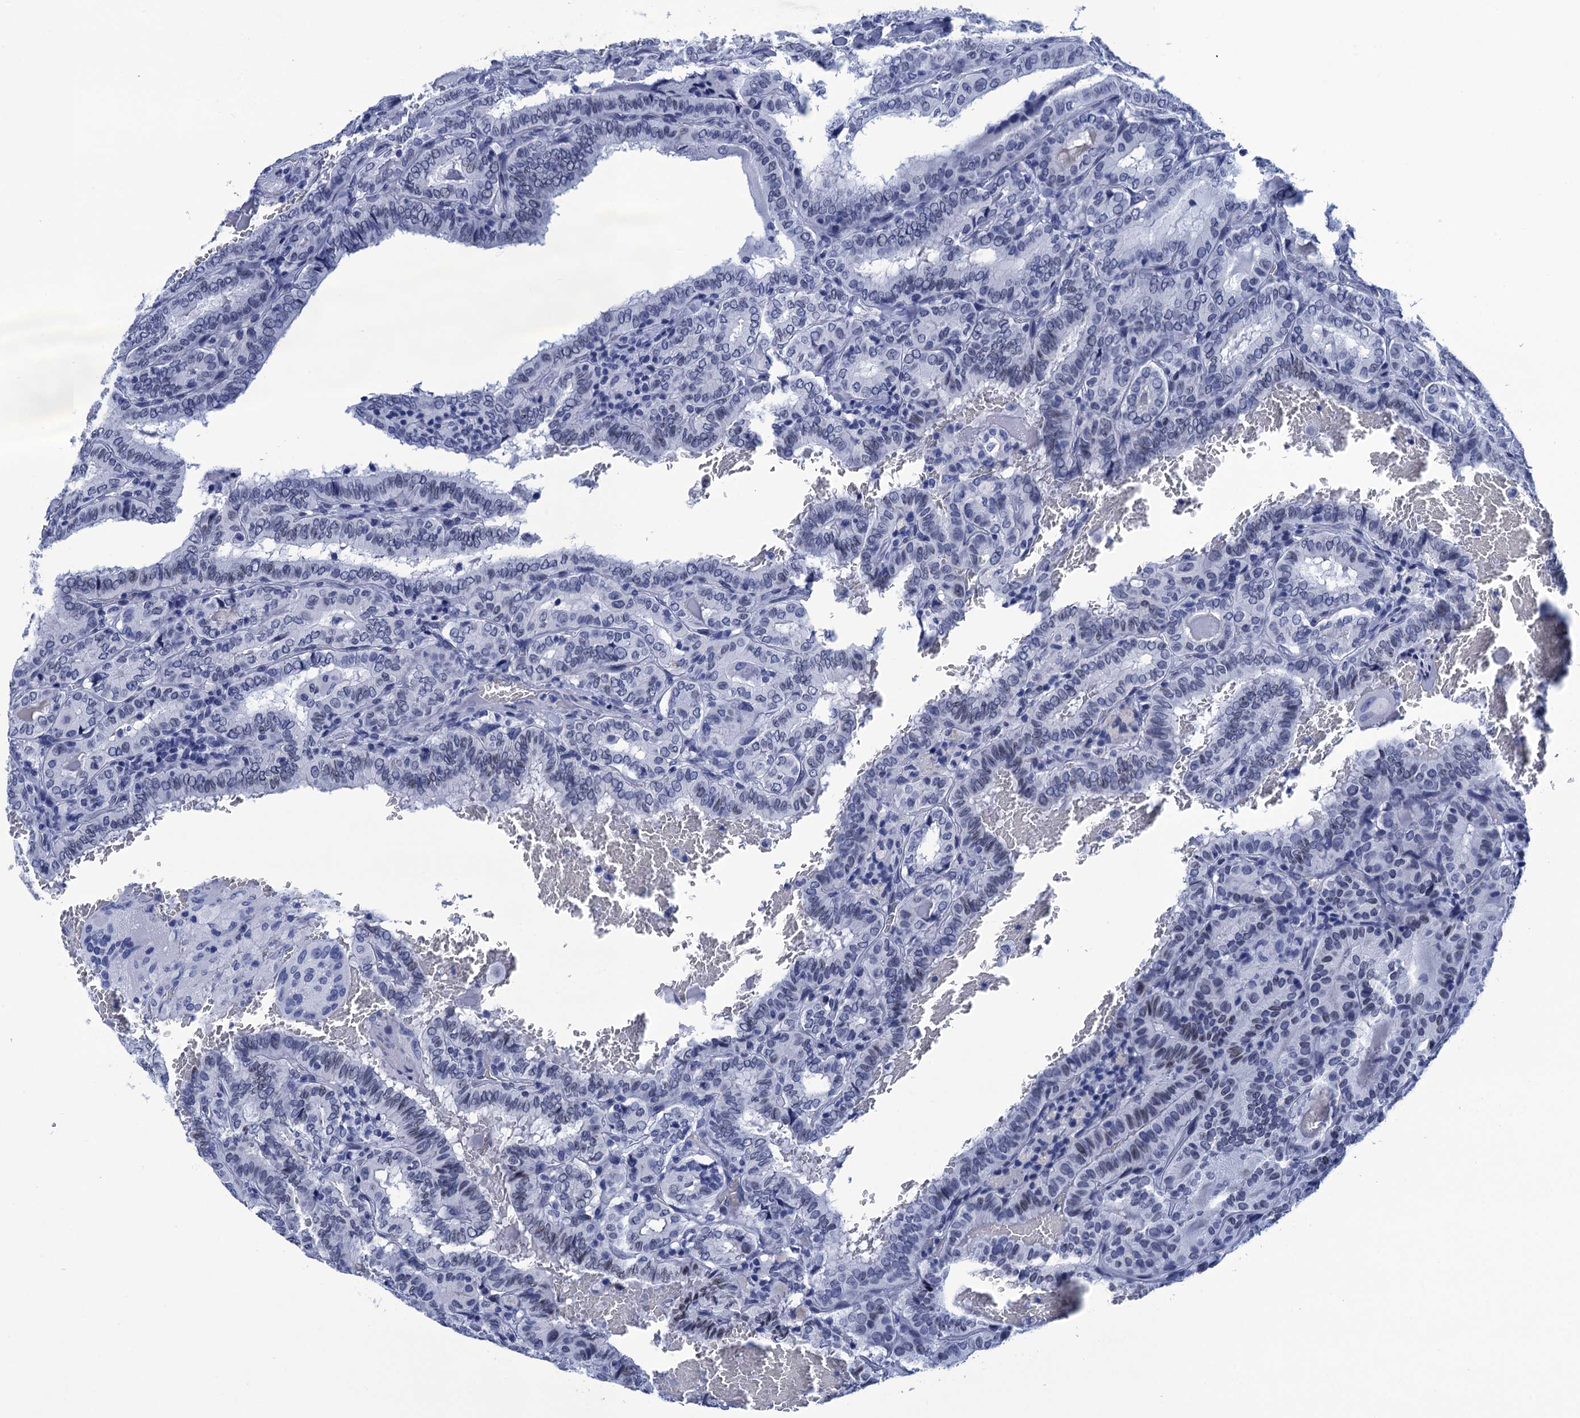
{"staining": {"intensity": "negative", "quantity": "none", "location": "none"}, "tissue": "thyroid cancer", "cell_type": "Tumor cells", "image_type": "cancer", "snomed": [{"axis": "morphology", "description": "Papillary adenocarcinoma, NOS"}, {"axis": "topography", "description": "Thyroid gland"}], "caption": "The immunohistochemistry (IHC) image has no significant staining in tumor cells of thyroid cancer tissue. (Brightfield microscopy of DAB (3,3'-diaminobenzidine) immunohistochemistry (IHC) at high magnification).", "gene": "METTL25", "patient": {"sex": "female", "age": 72}}